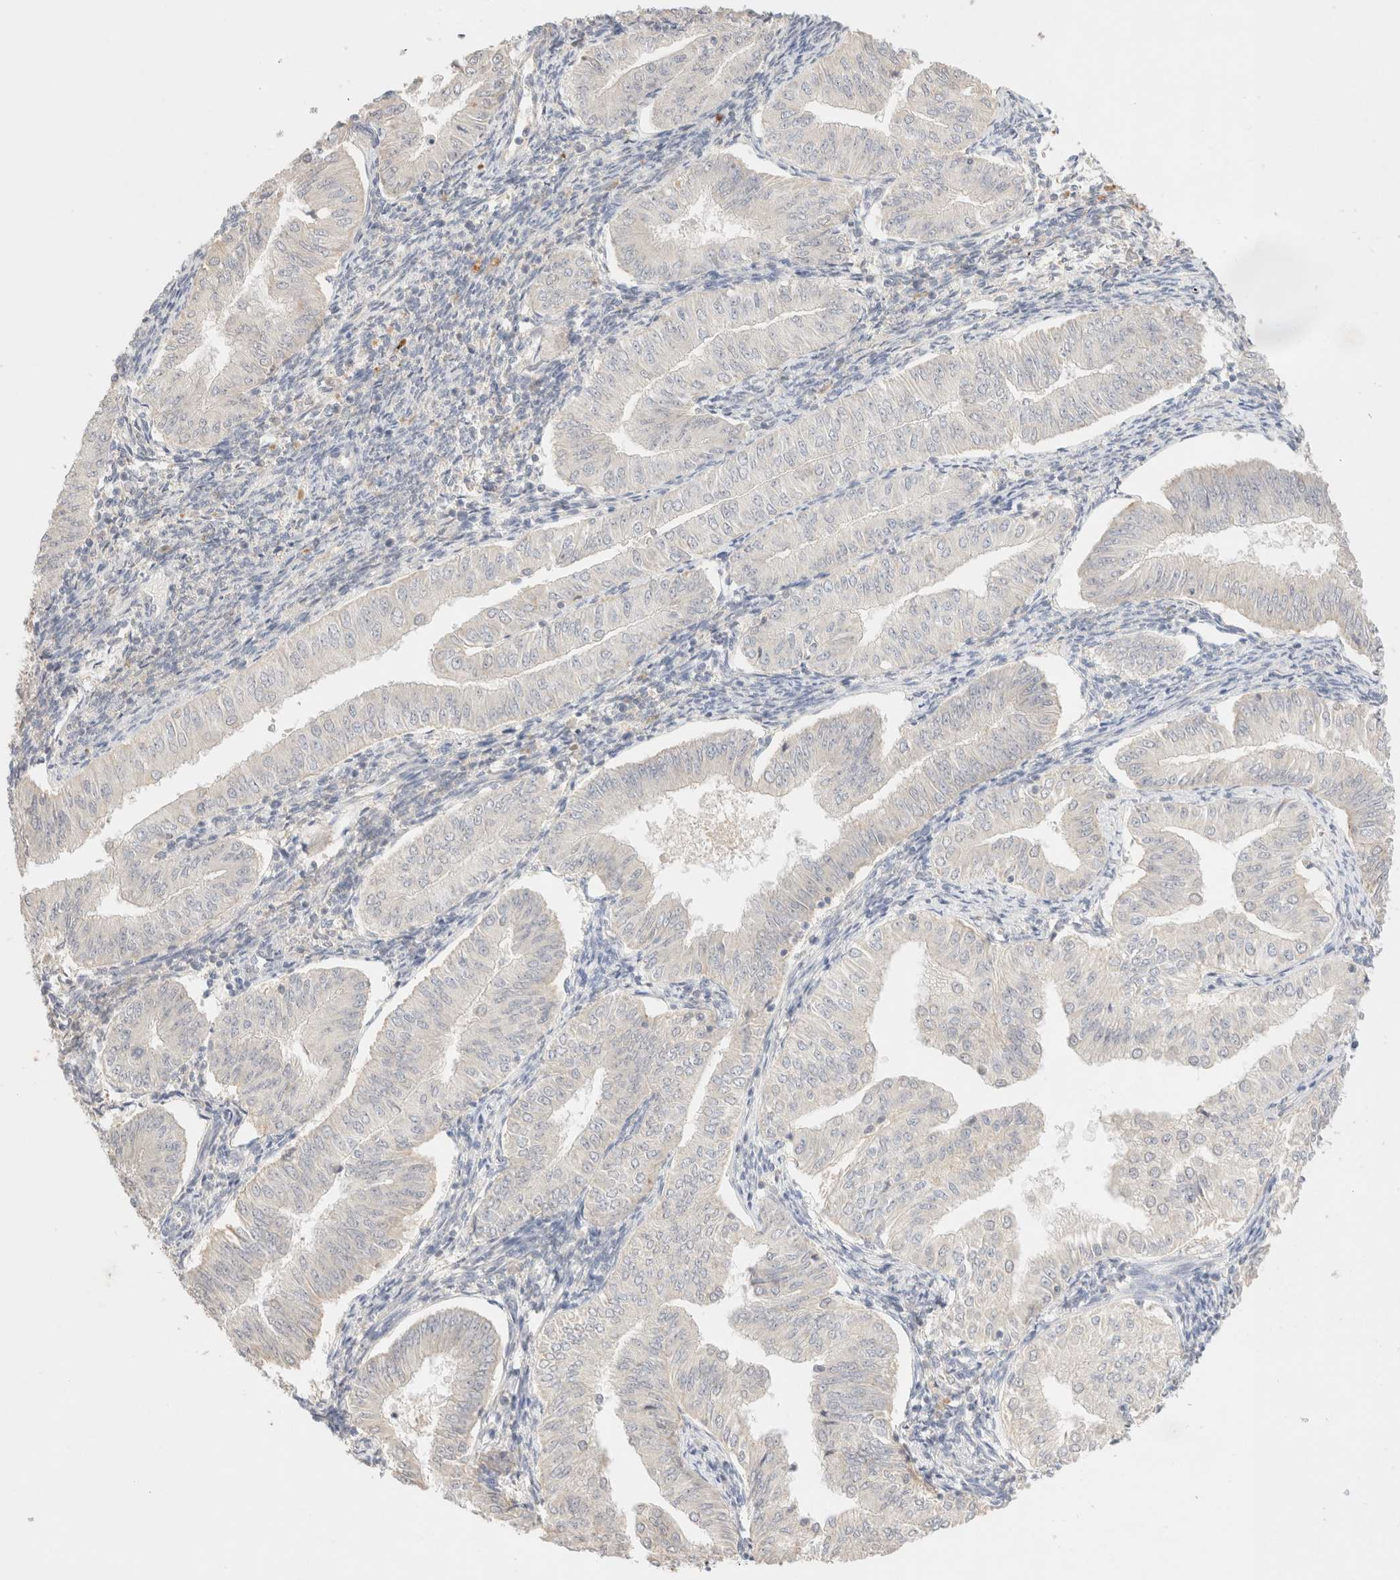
{"staining": {"intensity": "negative", "quantity": "none", "location": "none"}, "tissue": "endometrial cancer", "cell_type": "Tumor cells", "image_type": "cancer", "snomed": [{"axis": "morphology", "description": "Normal tissue, NOS"}, {"axis": "morphology", "description": "Adenocarcinoma, NOS"}, {"axis": "topography", "description": "Endometrium"}], "caption": "A histopathology image of adenocarcinoma (endometrial) stained for a protein reveals no brown staining in tumor cells.", "gene": "SNTB1", "patient": {"sex": "female", "age": 53}}